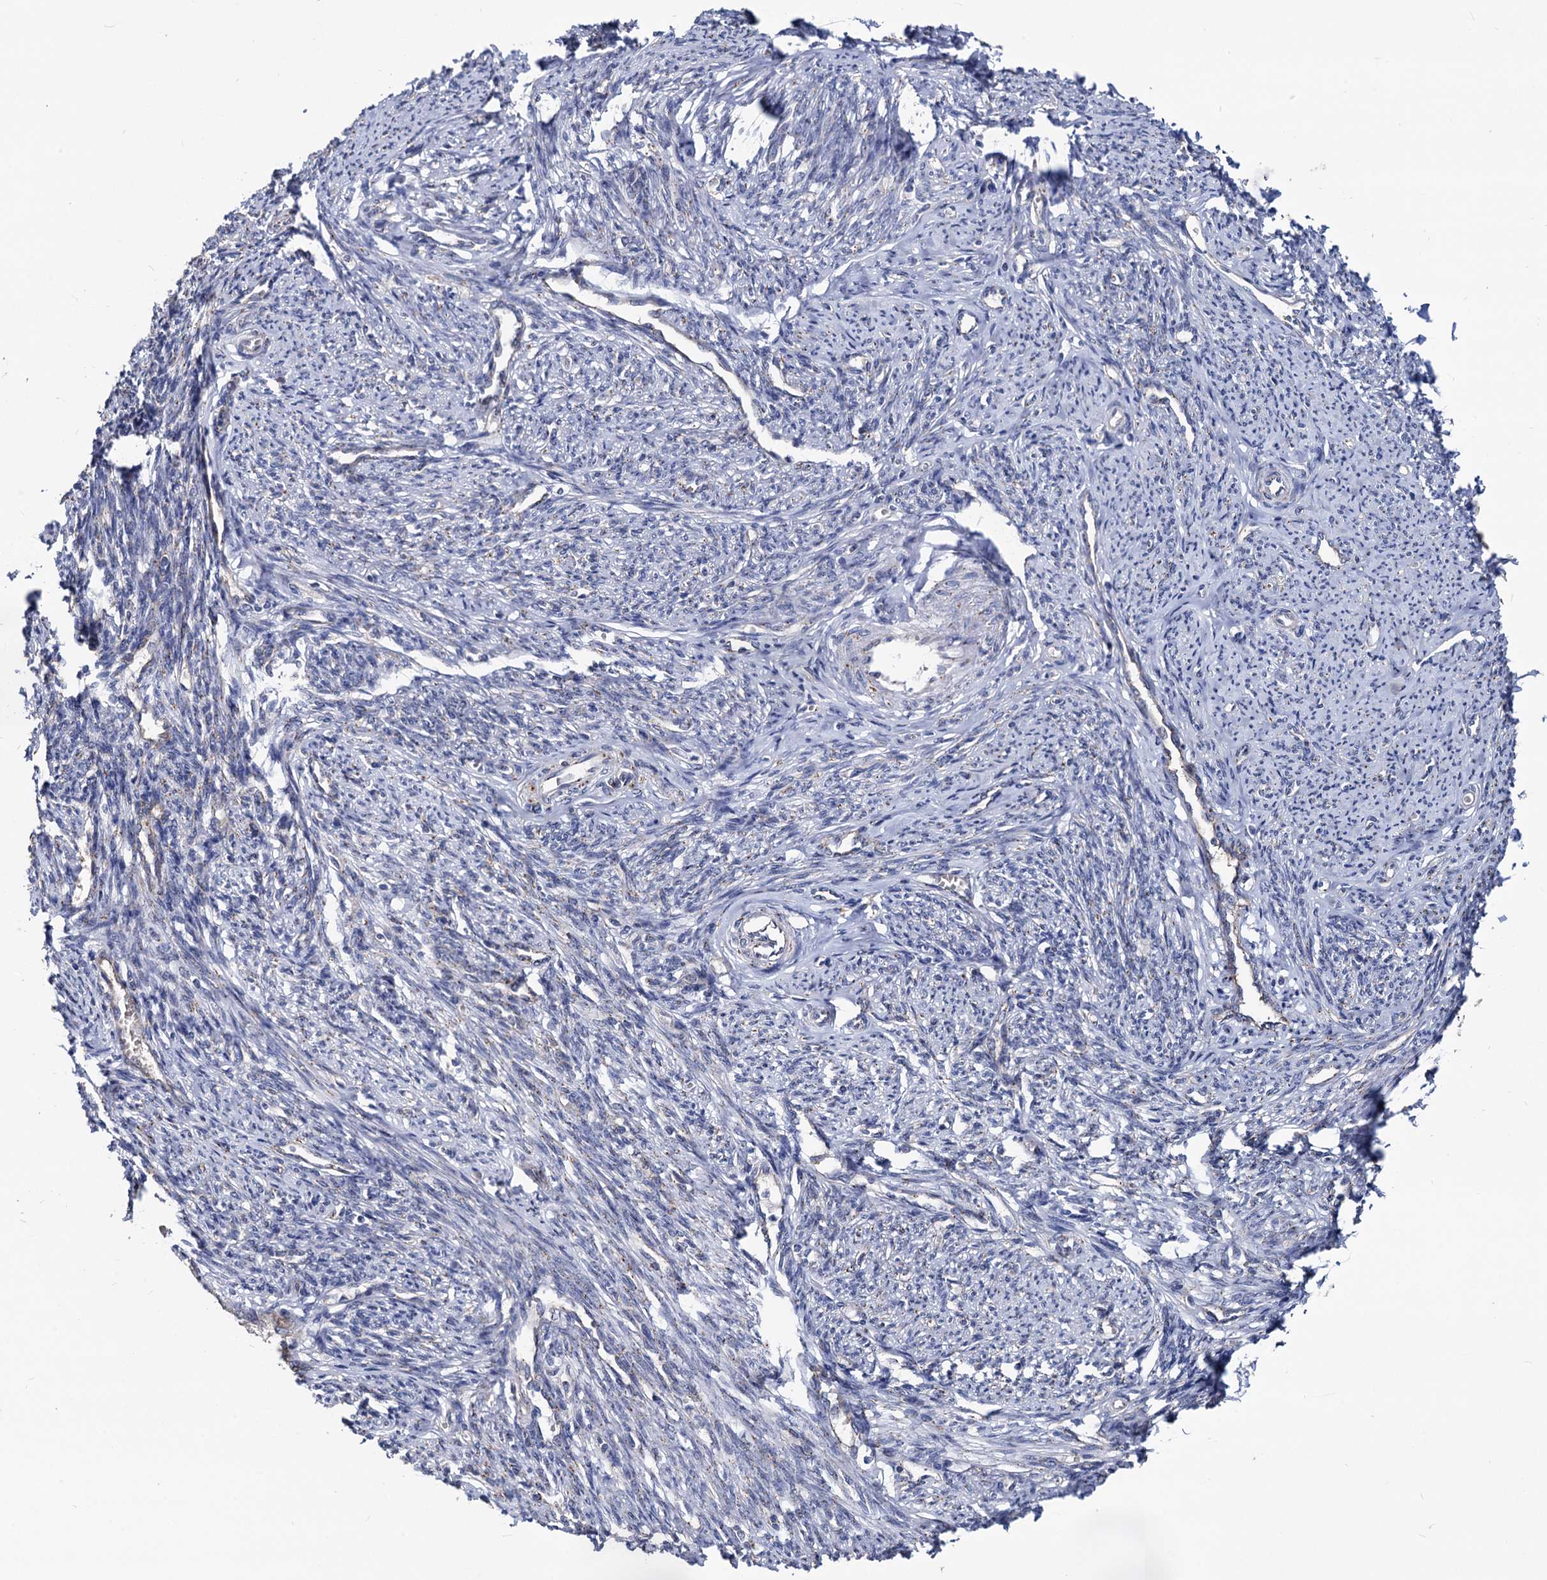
{"staining": {"intensity": "negative", "quantity": "none", "location": "none"}, "tissue": "smooth muscle", "cell_type": "Smooth muscle cells", "image_type": "normal", "snomed": [{"axis": "morphology", "description": "Normal tissue, NOS"}, {"axis": "topography", "description": "Smooth muscle"}, {"axis": "topography", "description": "Uterus"}], "caption": "The image exhibits no staining of smooth muscle cells in unremarkable smooth muscle.", "gene": "SMAGP", "patient": {"sex": "female", "age": 59}}